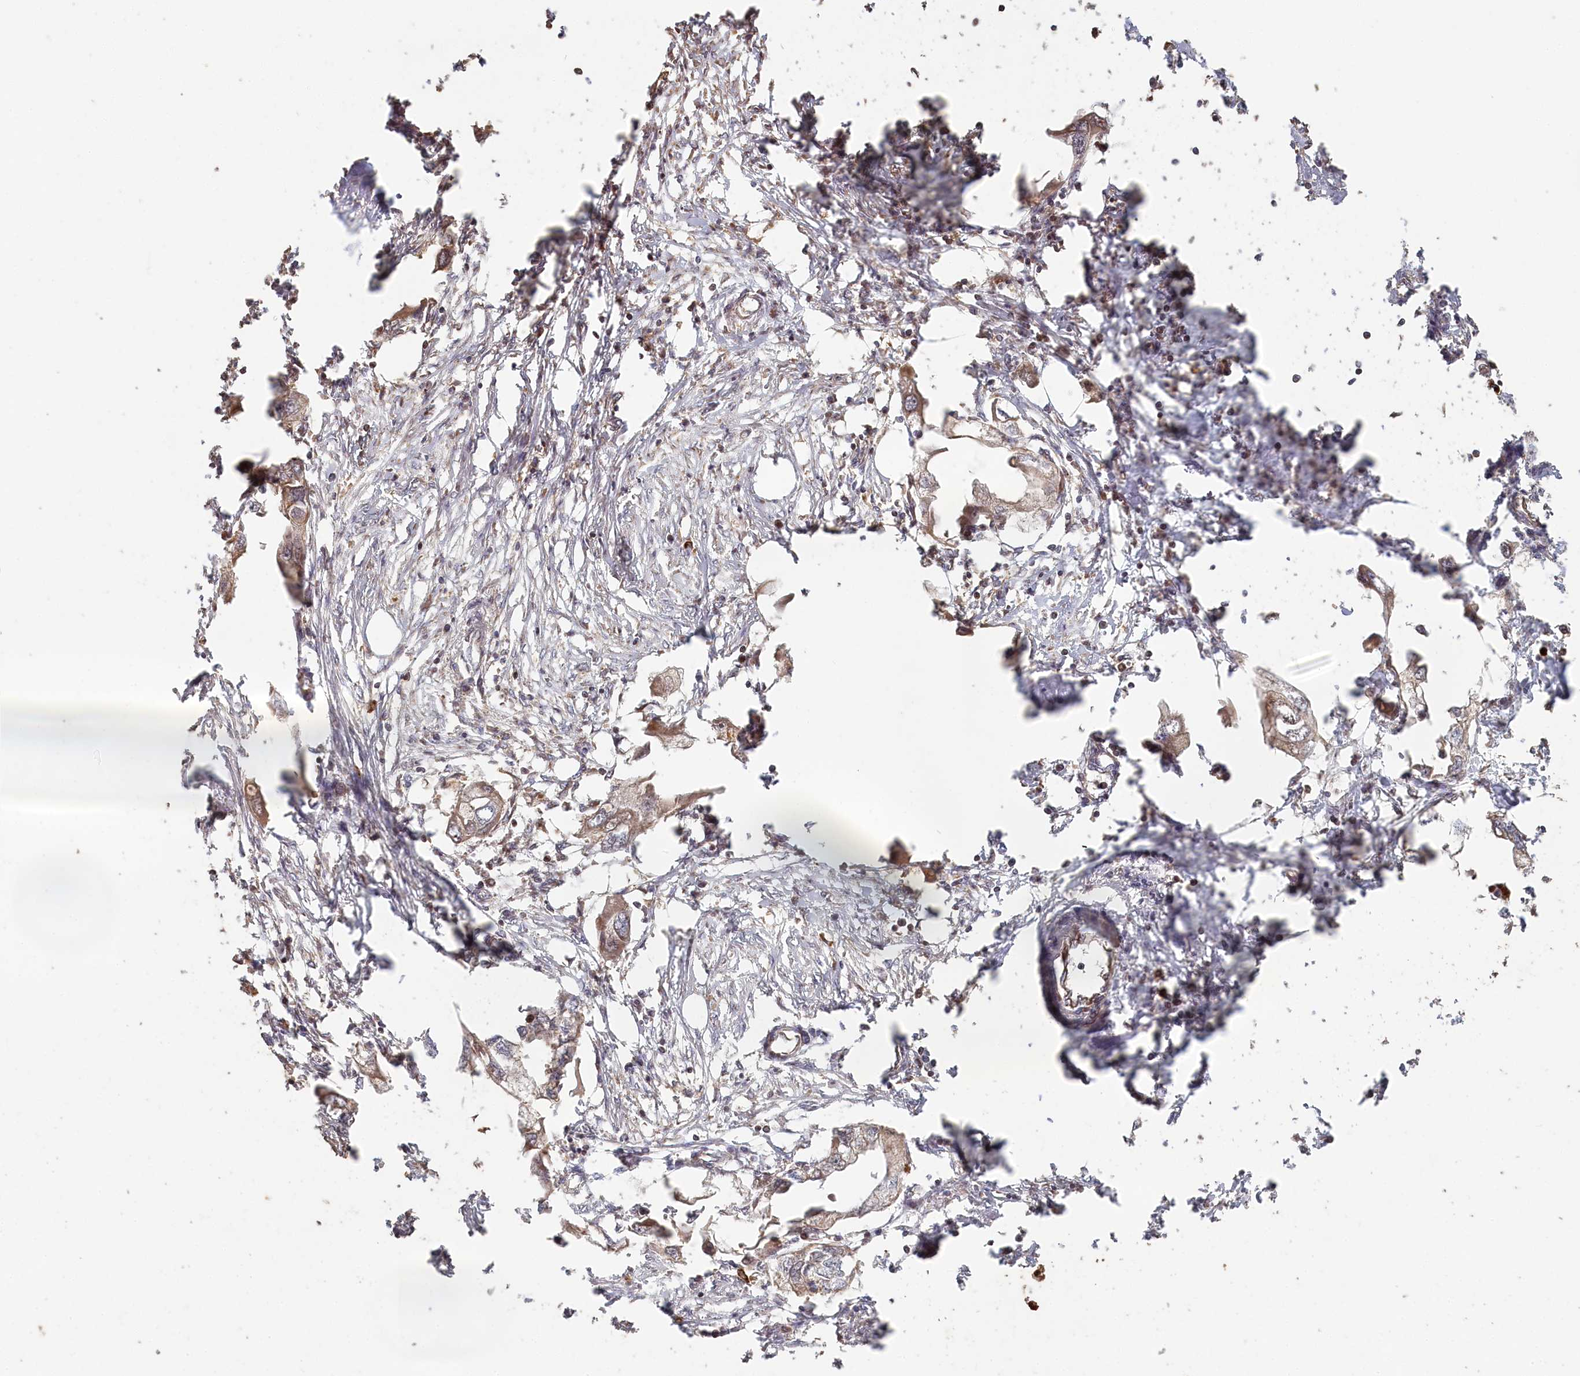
{"staining": {"intensity": "weak", "quantity": ">75%", "location": "cytoplasmic/membranous"}, "tissue": "endometrial cancer", "cell_type": "Tumor cells", "image_type": "cancer", "snomed": [{"axis": "morphology", "description": "Adenocarcinoma, NOS"}, {"axis": "morphology", "description": "Adenocarcinoma, metastatic, NOS"}, {"axis": "topography", "description": "Adipose tissue"}, {"axis": "topography", "description": "Endometrium"}], "caption": "This photomicrograph shows immunohistochemistry (IHC) staining of human endometrial metastatic adenocarcinoma, with low weak cytoplasmic/membranous staining in about >75% of tumor cells.", "gene": "HAL", "patient": {"sex": "female", "age": 67}}